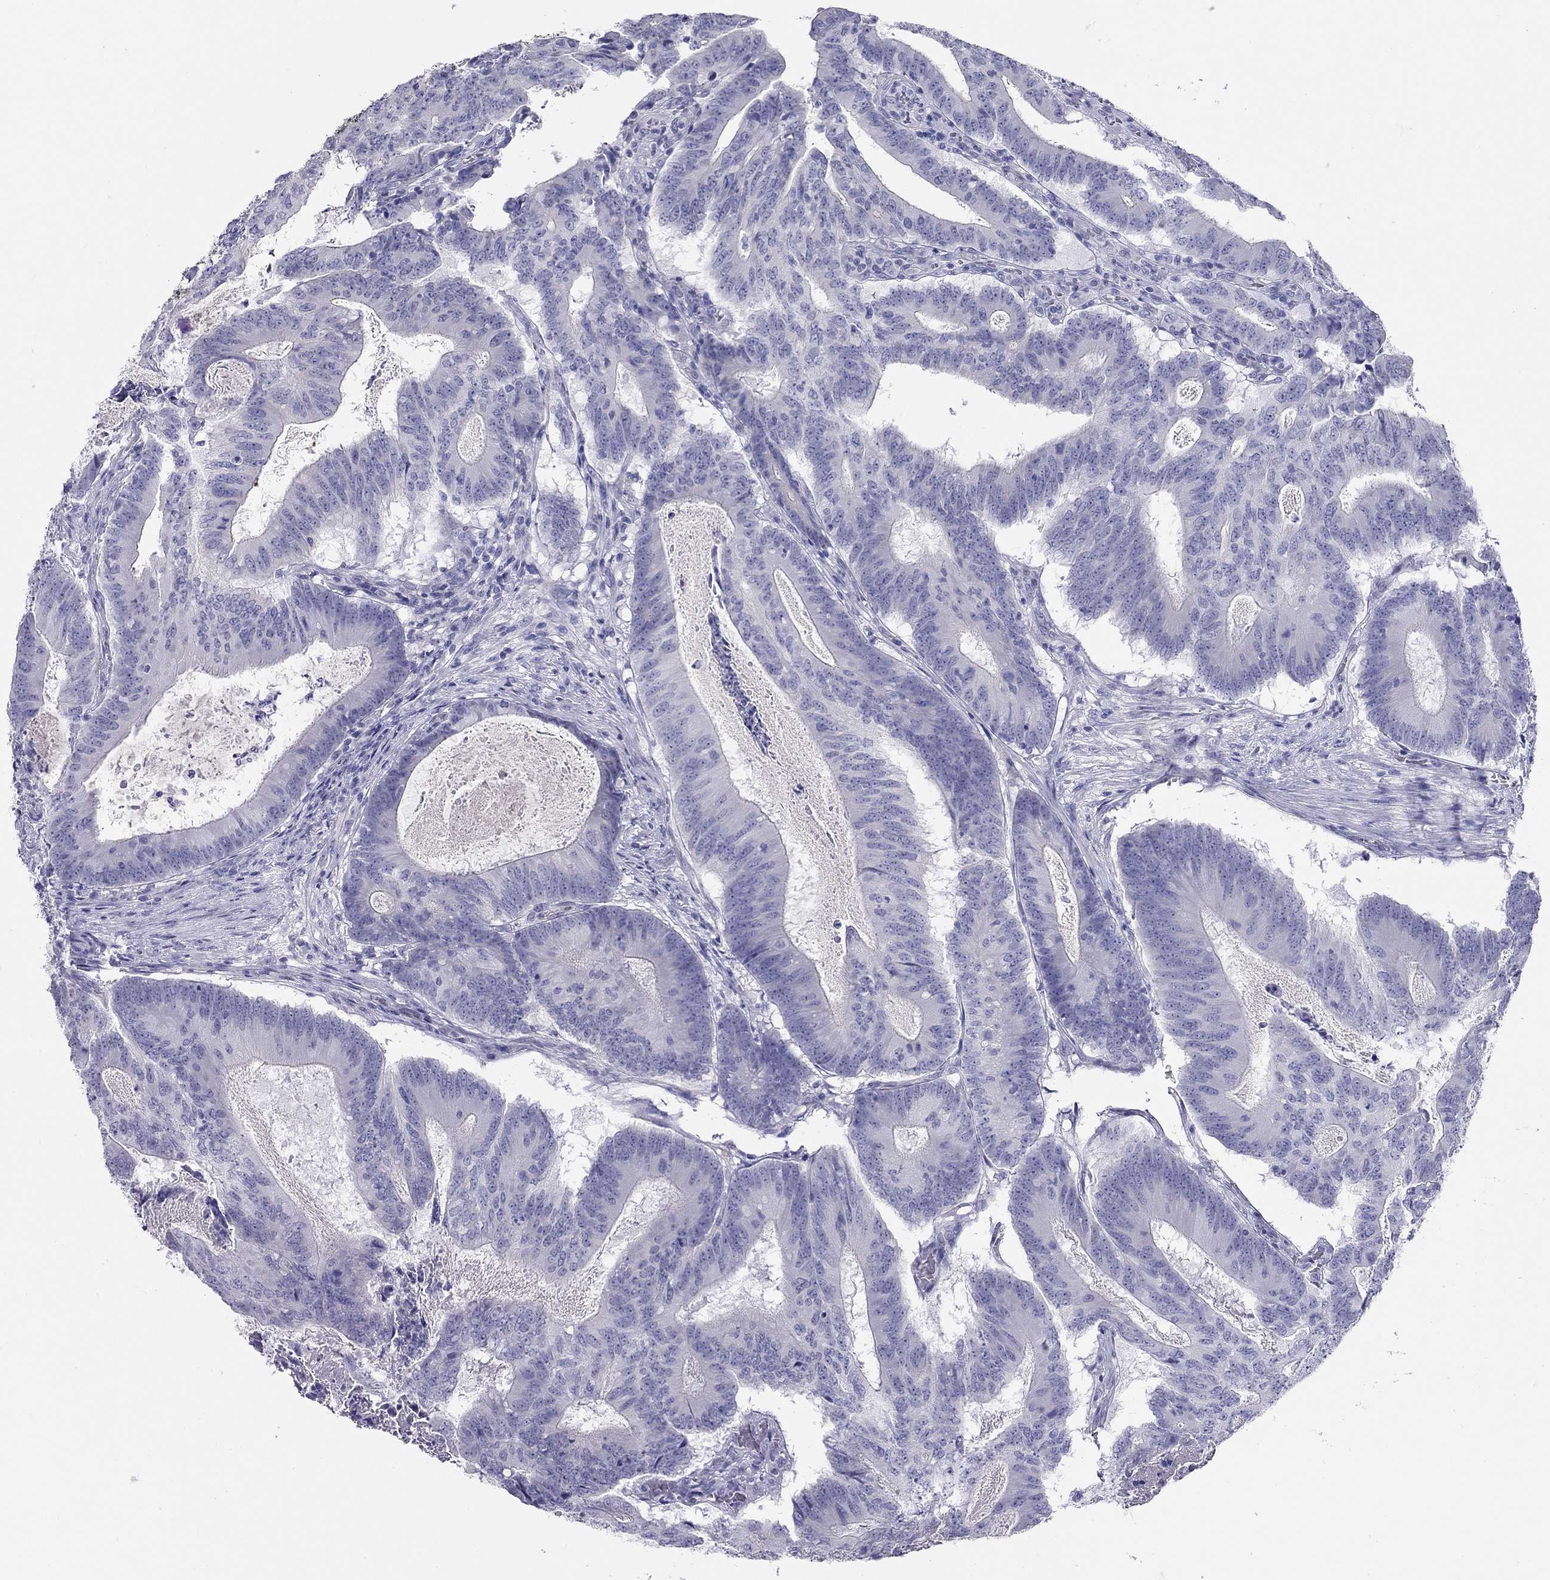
{"staining": {"intensity": "negative", "quantity": "none", "location": "none"}, "tissue": "colorectal cancer", "cell_type": "Tumor cells", "image_type": "cancer", "snomed": [{"axis": "morphology", "description": "Adenocarcinoma, NOS"}, {"axis": "topography", "description": "Colon"}], "caption": "Human colorectal cancer stained for a protein using immunohistochemistry (IHC) shows no staining in tumor cells.", "gene": "KCNV2", "patient": {"sex": "female", "age": 70}}